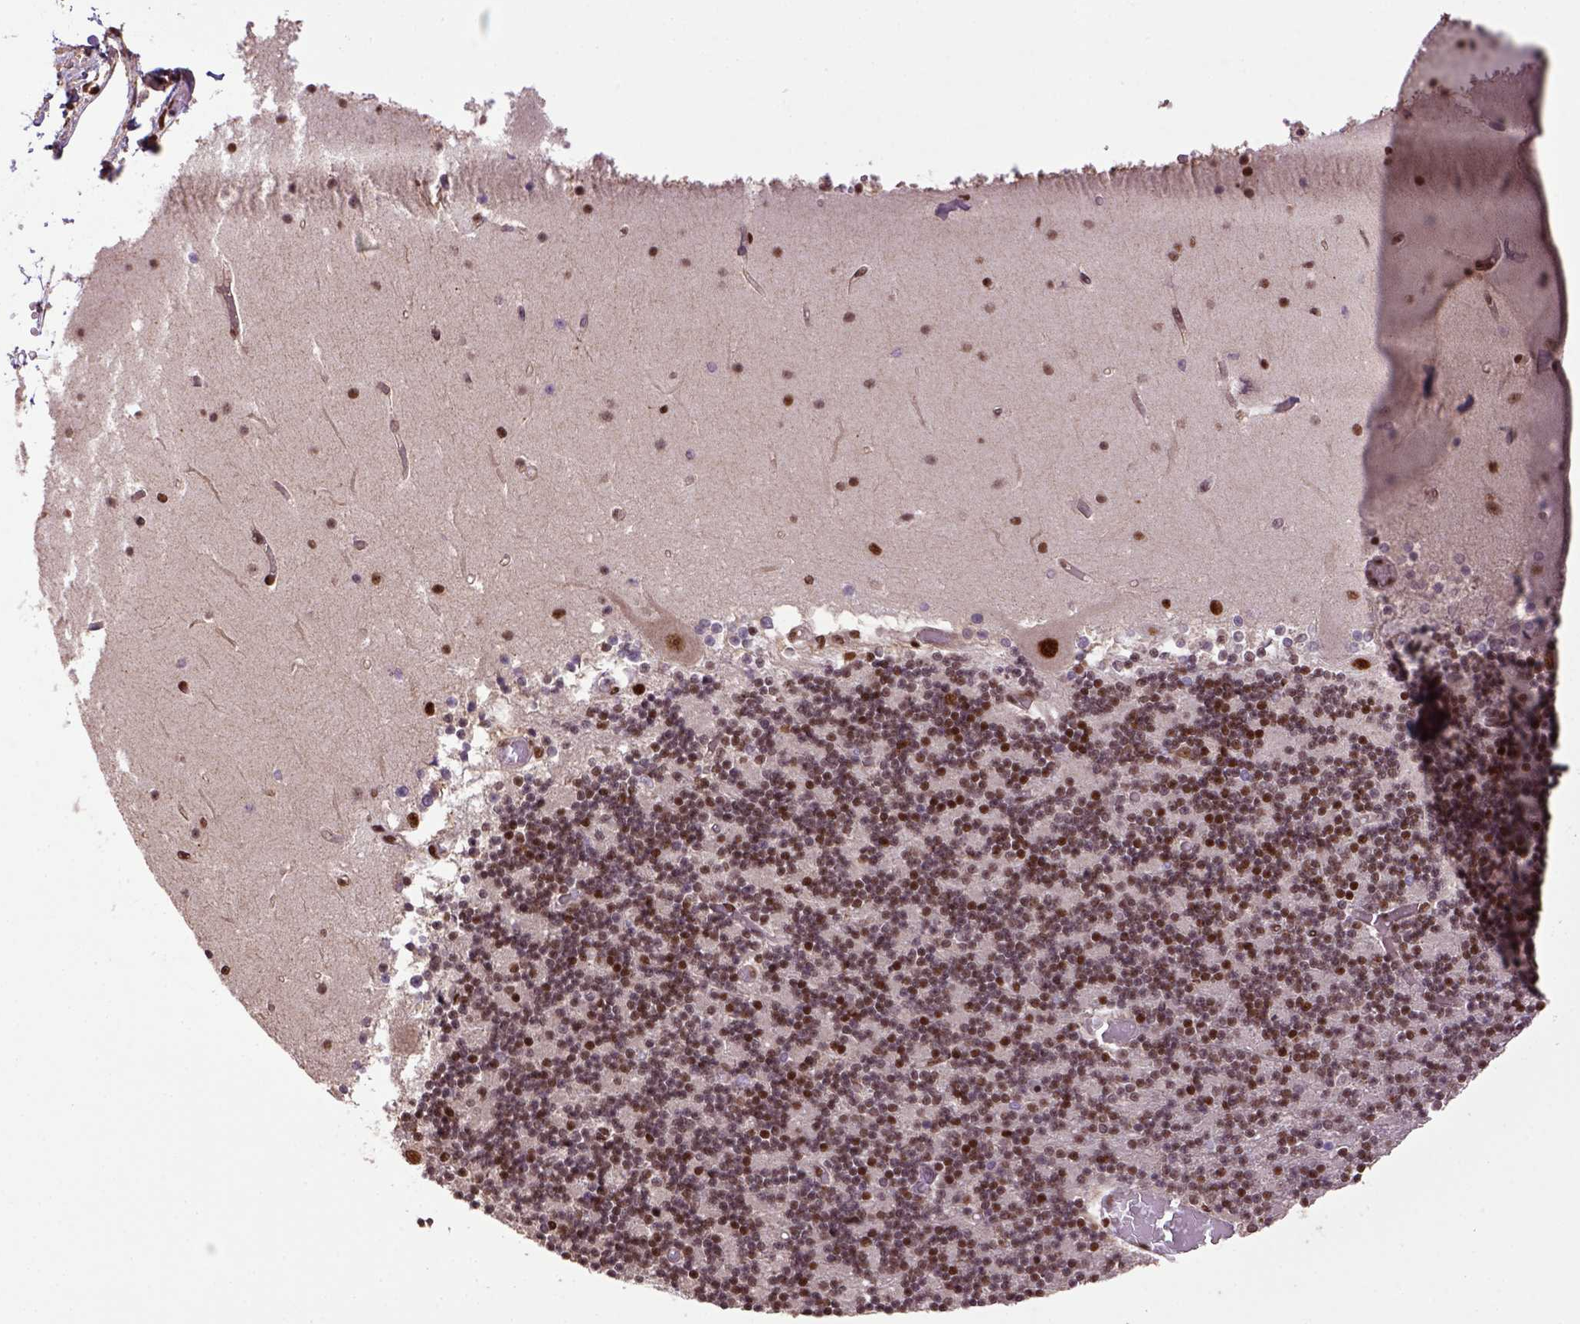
{"staining": {"intensity": "strong", "quantity": ">75%", "location": "nuclear"}, "tissue": "cerebellum", "cell_type": "Cells in granular layer", "image_type": "normal", "snomed": [{"axis": "morphology", "description": "Normal tissue, NOS"}, {"axis": "topography", "description": "Cerebellum"}], "caption": "Protein expression by immunohistochemistry (IHC) reveals strong nuclear expression in about >75% of cells in granular layer in normal cerebellum. (IHC, brightfield microscopy, high magnification).", "gene": "PPIG", "patient": {"sex": "female", "age": 28}}